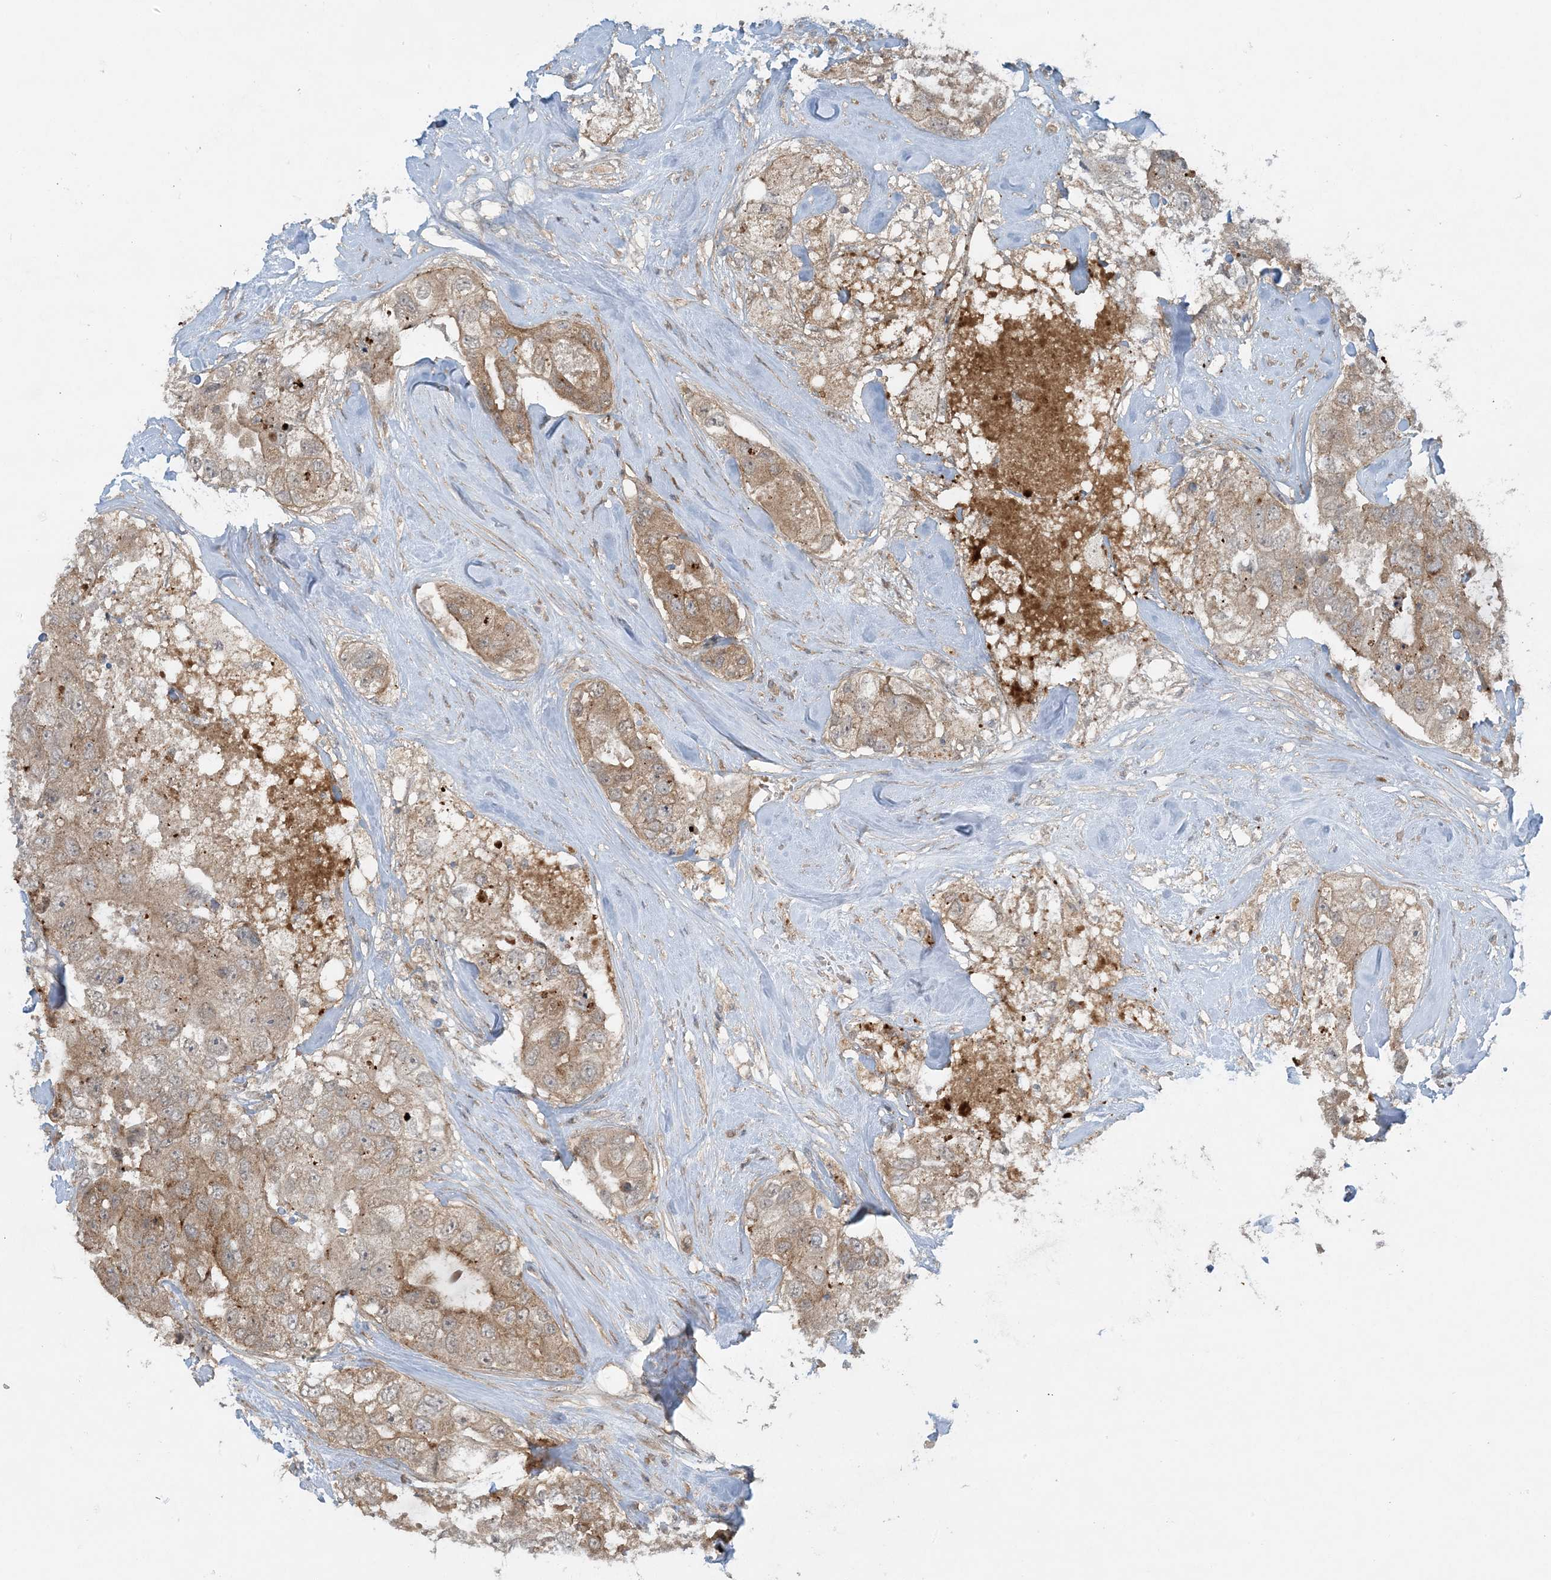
{"staining": {"intensity": "moderate", "quantity": ">75%", "location": "cytoplasmic/membranous"}, "tissue": "breast cancer", "cell_type": "Tumor cells", "image_type": "cancer", "snomed": [{"axis": "morphology", "description": "Duct carcinoma"}, {"axis": "topography", "description": "Breast"}], "caption": "This image exhibits immunohistochemistry staining of human breast infiltrating ductal carcinoma, with medium moderate cytoplasmic/membranous positivity in about >75% of tumor cells.", "gene": "STAM2", "patient": {"sex": "female", "age": 62}}